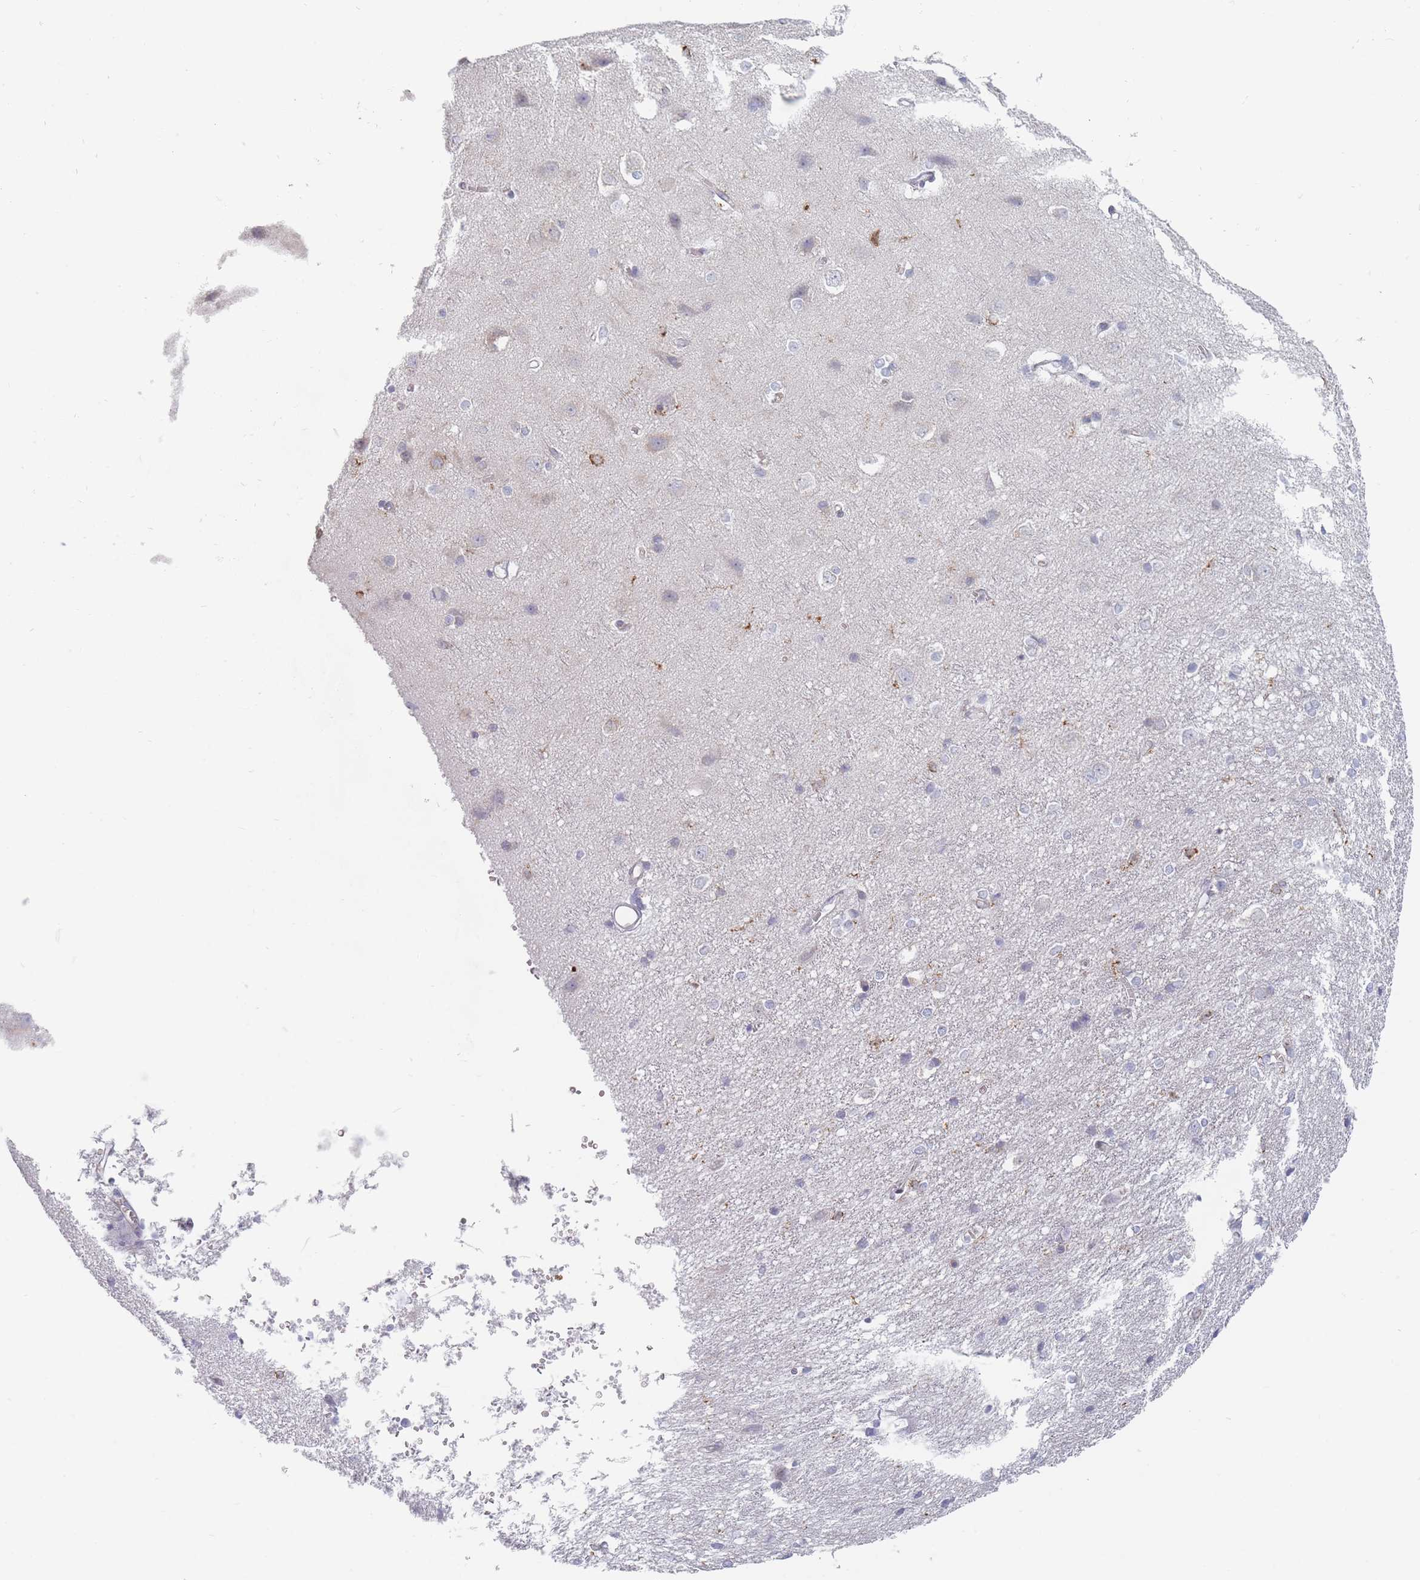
{"staining": {"intensity": "negative", "quantity": "none", "location": "none"}, "tissue": "cerebral cortex", "cell_type": "Endothelial cells", "image_type": "normal", "snomed": [{"axis": "morphology", "description": "Normal tissue, NOS"}, {"axis": "topography", "description": "Cerebral cortex"}], "caption": "DAB immunohistochemical staining of unremarkable human cerebral cortex exhibits no significant staining in endothelial cells. (Brightfield microscopy of DAB immunohistochemistry at high magnification).", "gene": "MAP1S", "patient": {"sex": "male", "age": 37}}